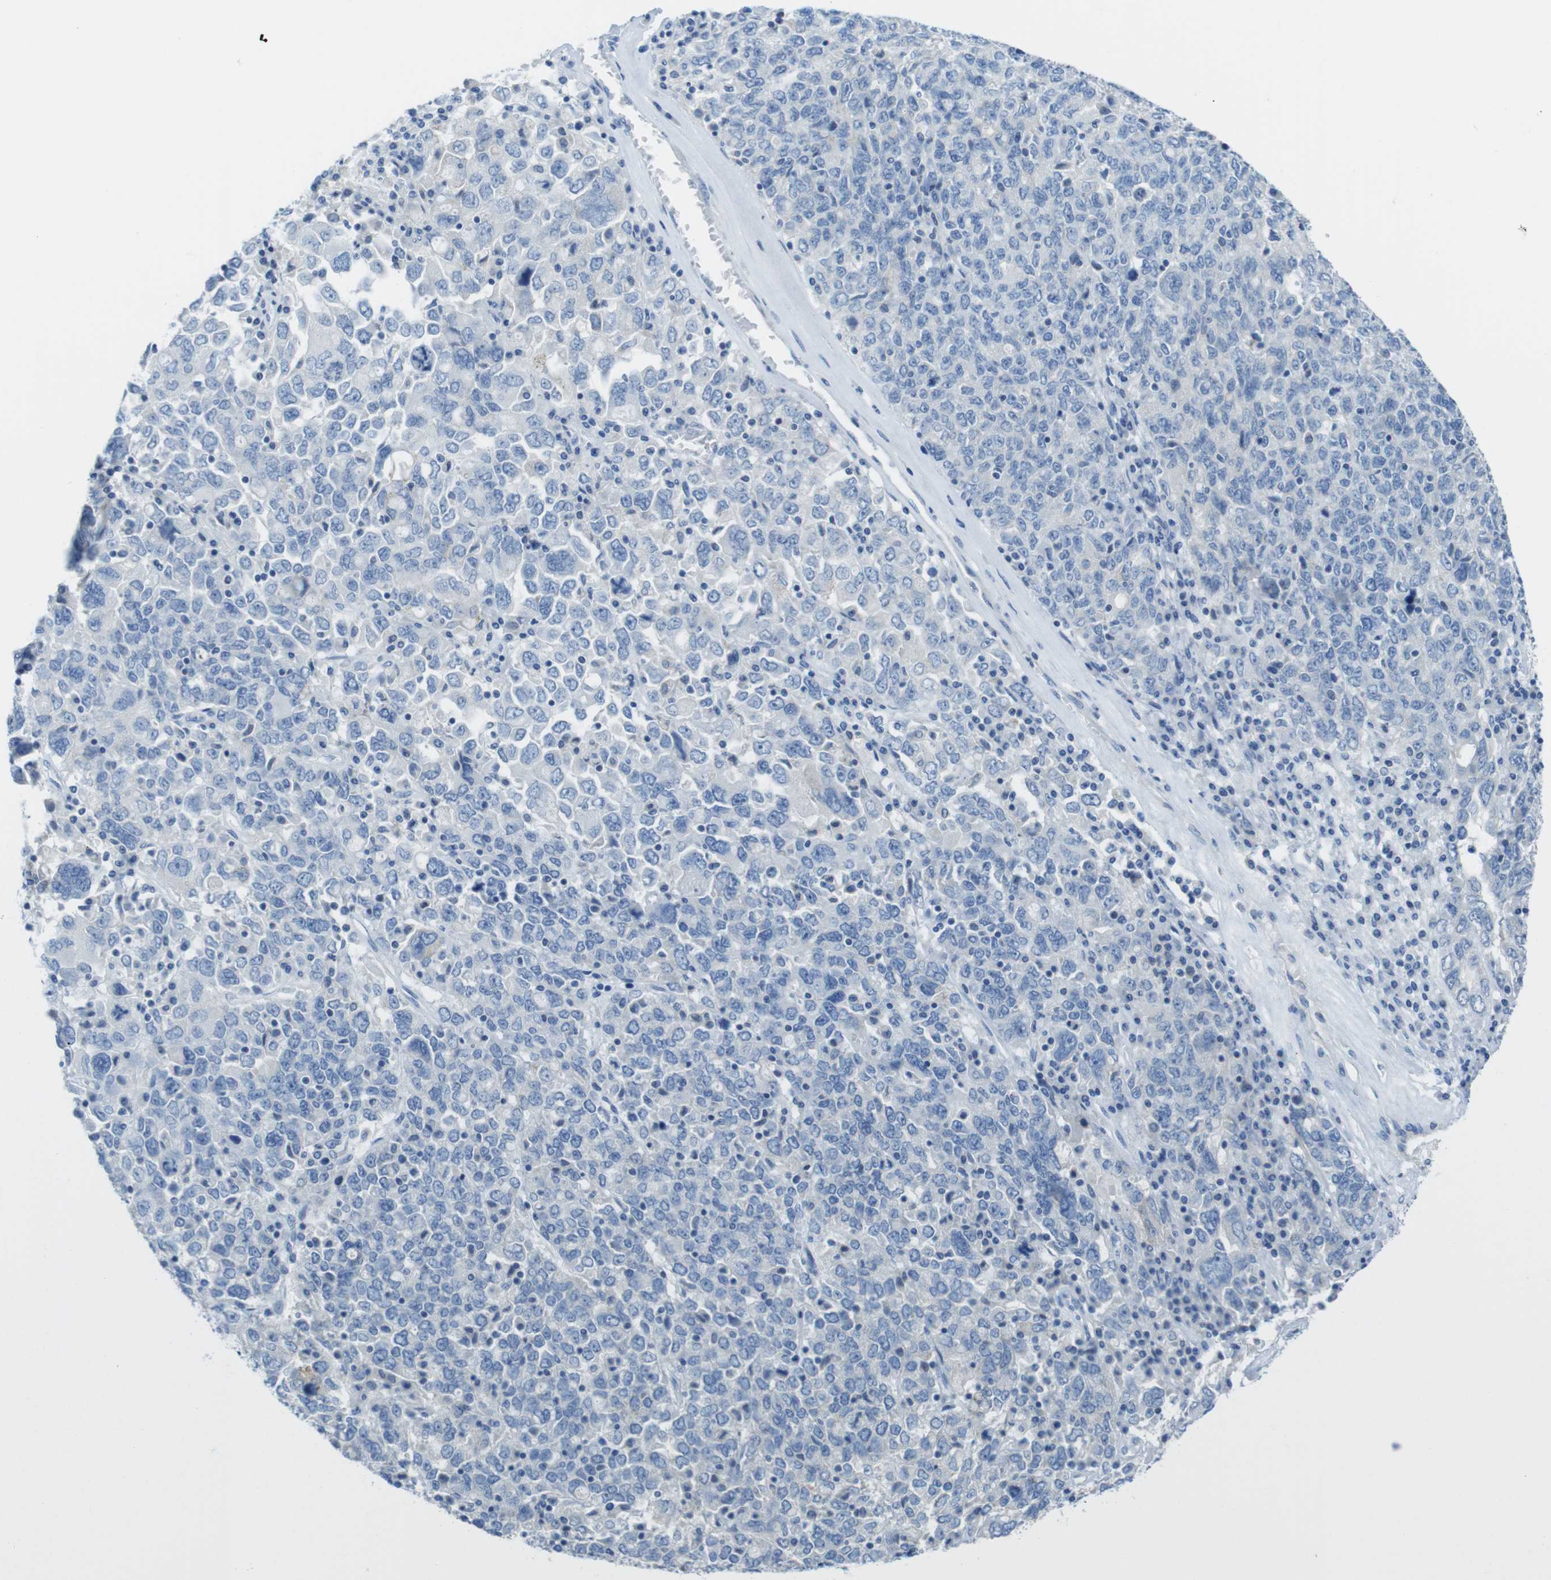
{"staining": {"intensity": "negative", "quantity": "none", "location": "none"}, "tissue": "ovarian cancer", "cell_type": "Tumor cells", "image_type": "cancer", "snomed": [{"axis": "morphology", "description": "Carcinoma, endometroid"}, {"axis": "topography", "description": "Ovary"}], "caption": "Immunohistochemistry (IHC) photomicrograph of endometroid carcinoma (ovarian) stained for a protein (brown), which displays no positivity in tumor cells. (Stains: DAB (3,3'-diaminobenzidine) immunohistochemistry (IHC) with hematoxylin counter stain, Microscopy: brightfield microscopy at high magnification).", "gene": "ASIC5", "patient": {"sex": "female", "age": 62}}